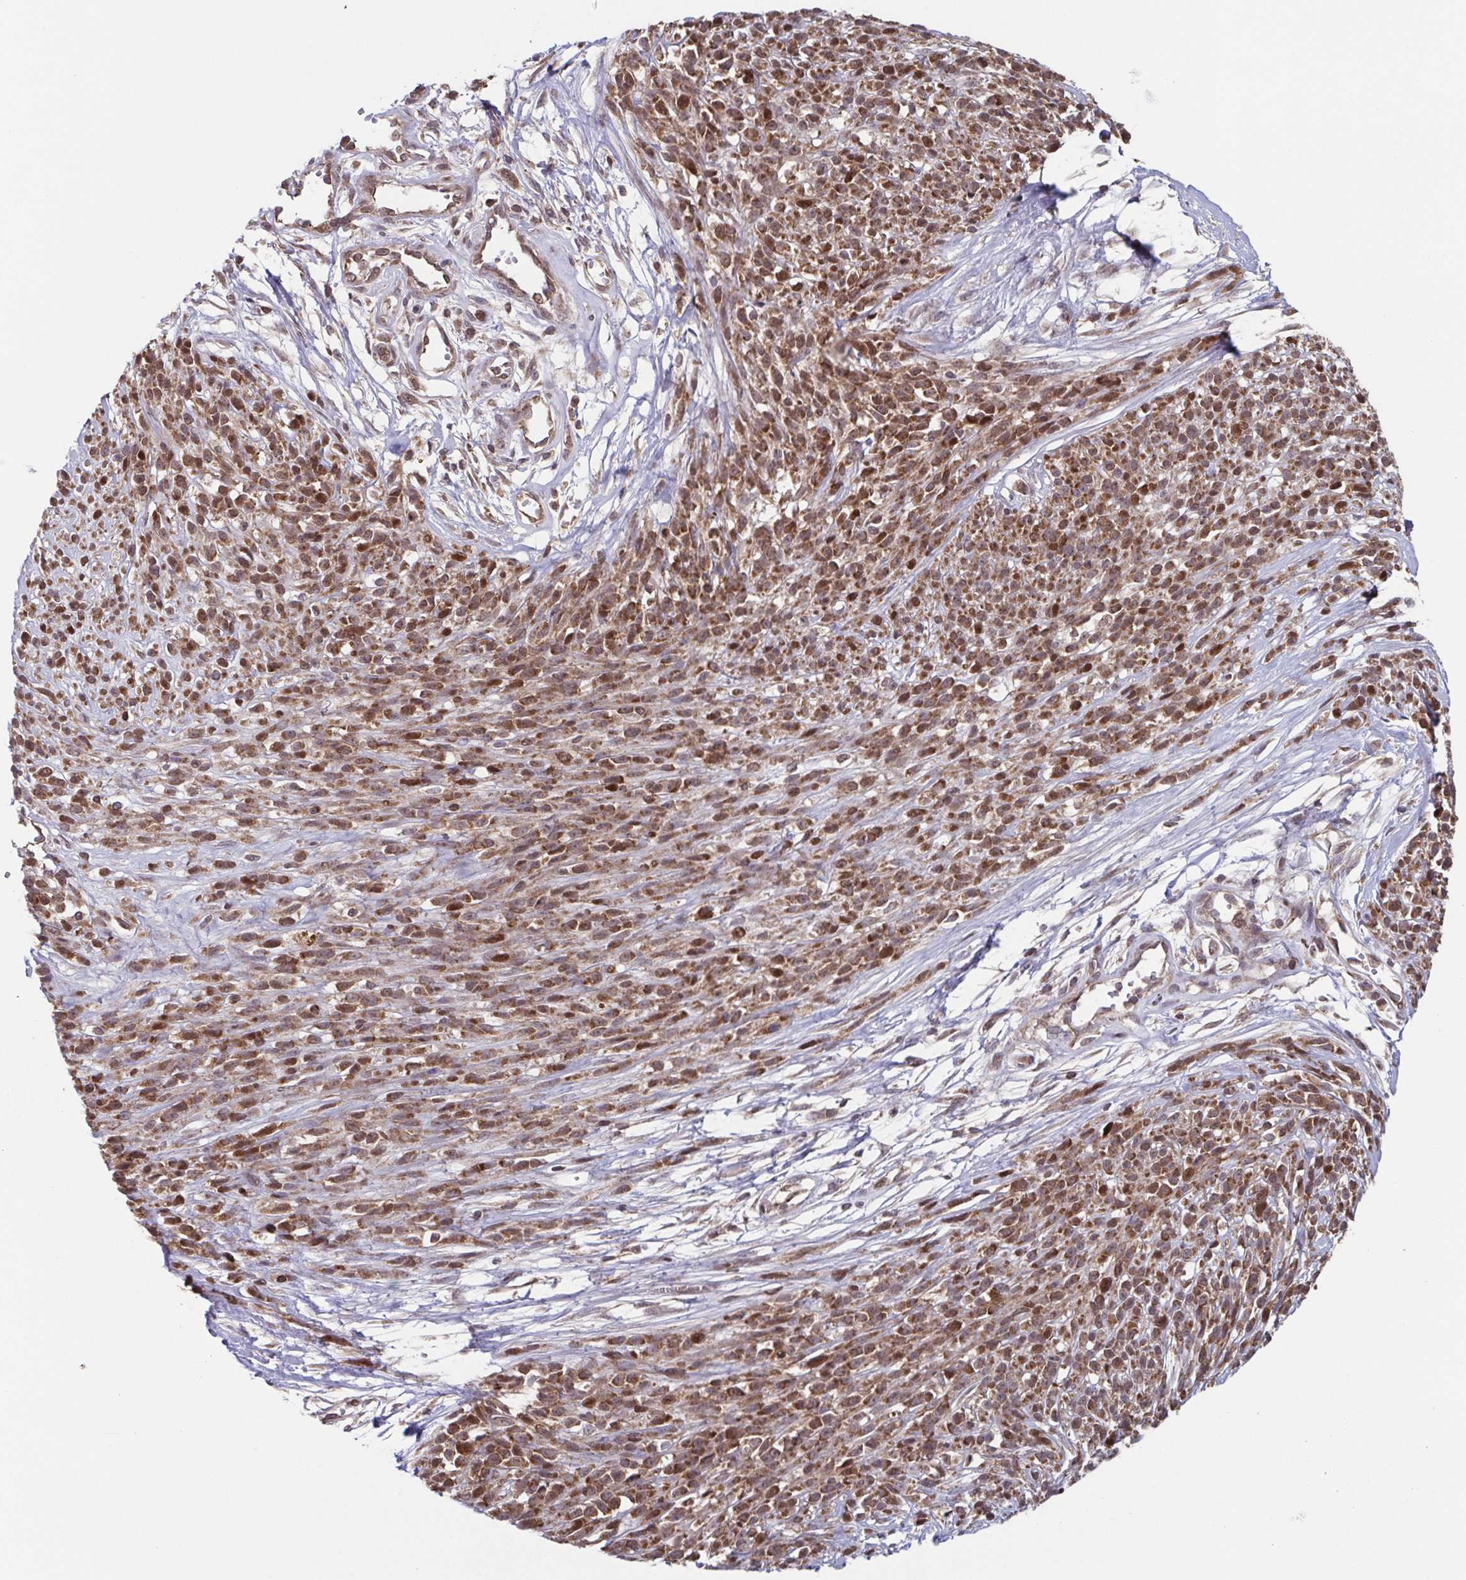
{"staining": {"intensity": "moderate", "quantity": ">75%", "location": "cytoplasmic/membranous,nuclear"}, "tissue": "melanoma", "cell_type": "Tumor cells", "image_type": "cancer", "snomed": [{"axis": "morphology", "description": "Malignant melanoma, NOS"}, {"axis": "topography", "description": "Skin"}, {"axis": "topography", "description": "Skin of trunk"}], "caption": "Immunohistochemical staining of human melanoma reveals moderate cytoplasmic/membranous and nuclear protein staining in approximately >75% of tumor cells.", "gene": "TTC19", "patient": {"sex": "male", "age": 74}}